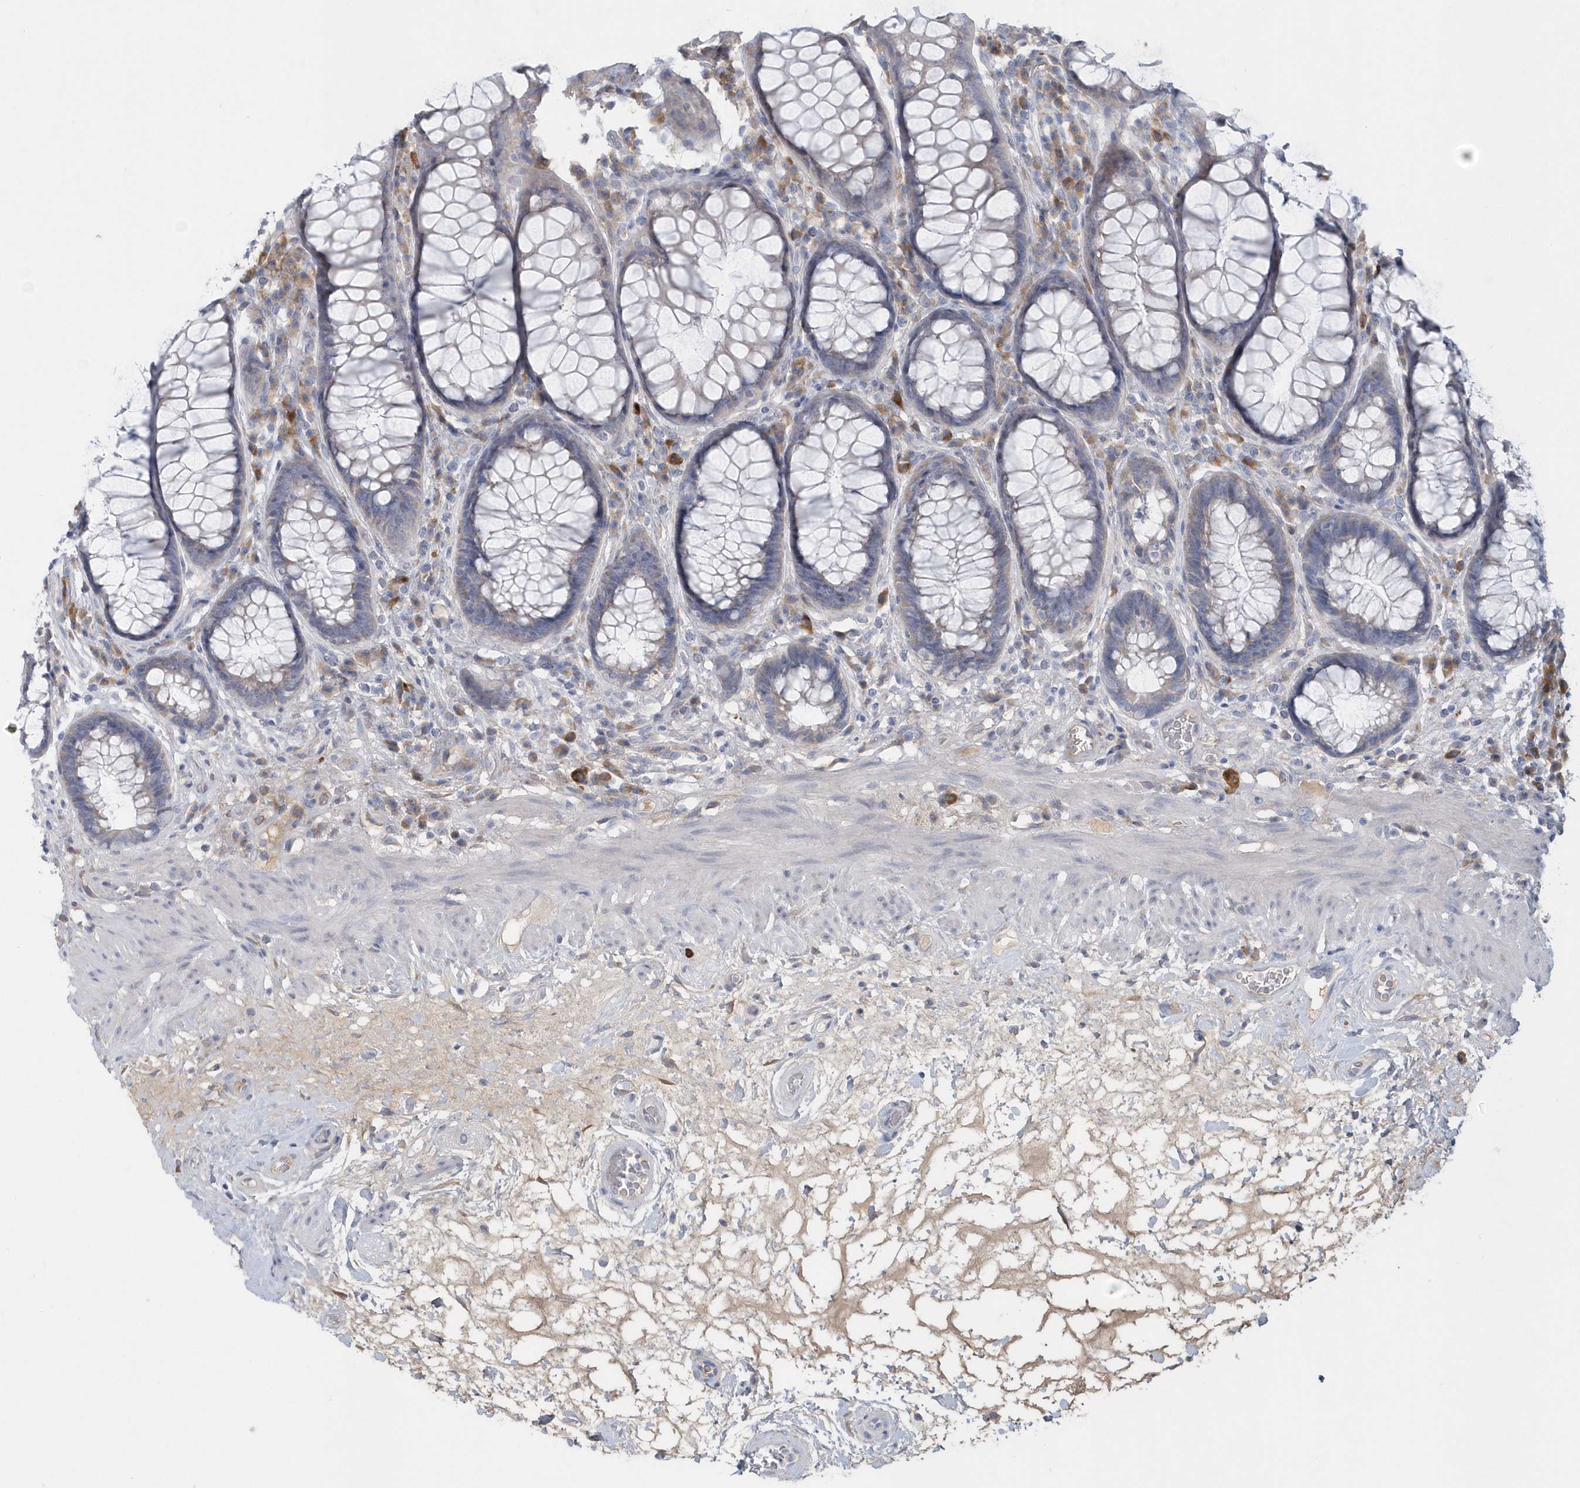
{"staining": {"intensity": "negative", "quantity": "none", "location": "none"}, "tissue": "rectum", "cell_type": "Glandular cells", "image_type": "normal", "snomed": [{"axis": "morphology", "description": "Normal tissue, NOS"}, {"axis": "topography", "description": "Rectum"}], "caption": "A high-resolution micrograph shows immunohistochemistry (IHC) staining of normal rectum, which reveals no significant staining in glandular cells.", "gene": "SPATA18", "patient": {"sex": "male", "age": 64}}